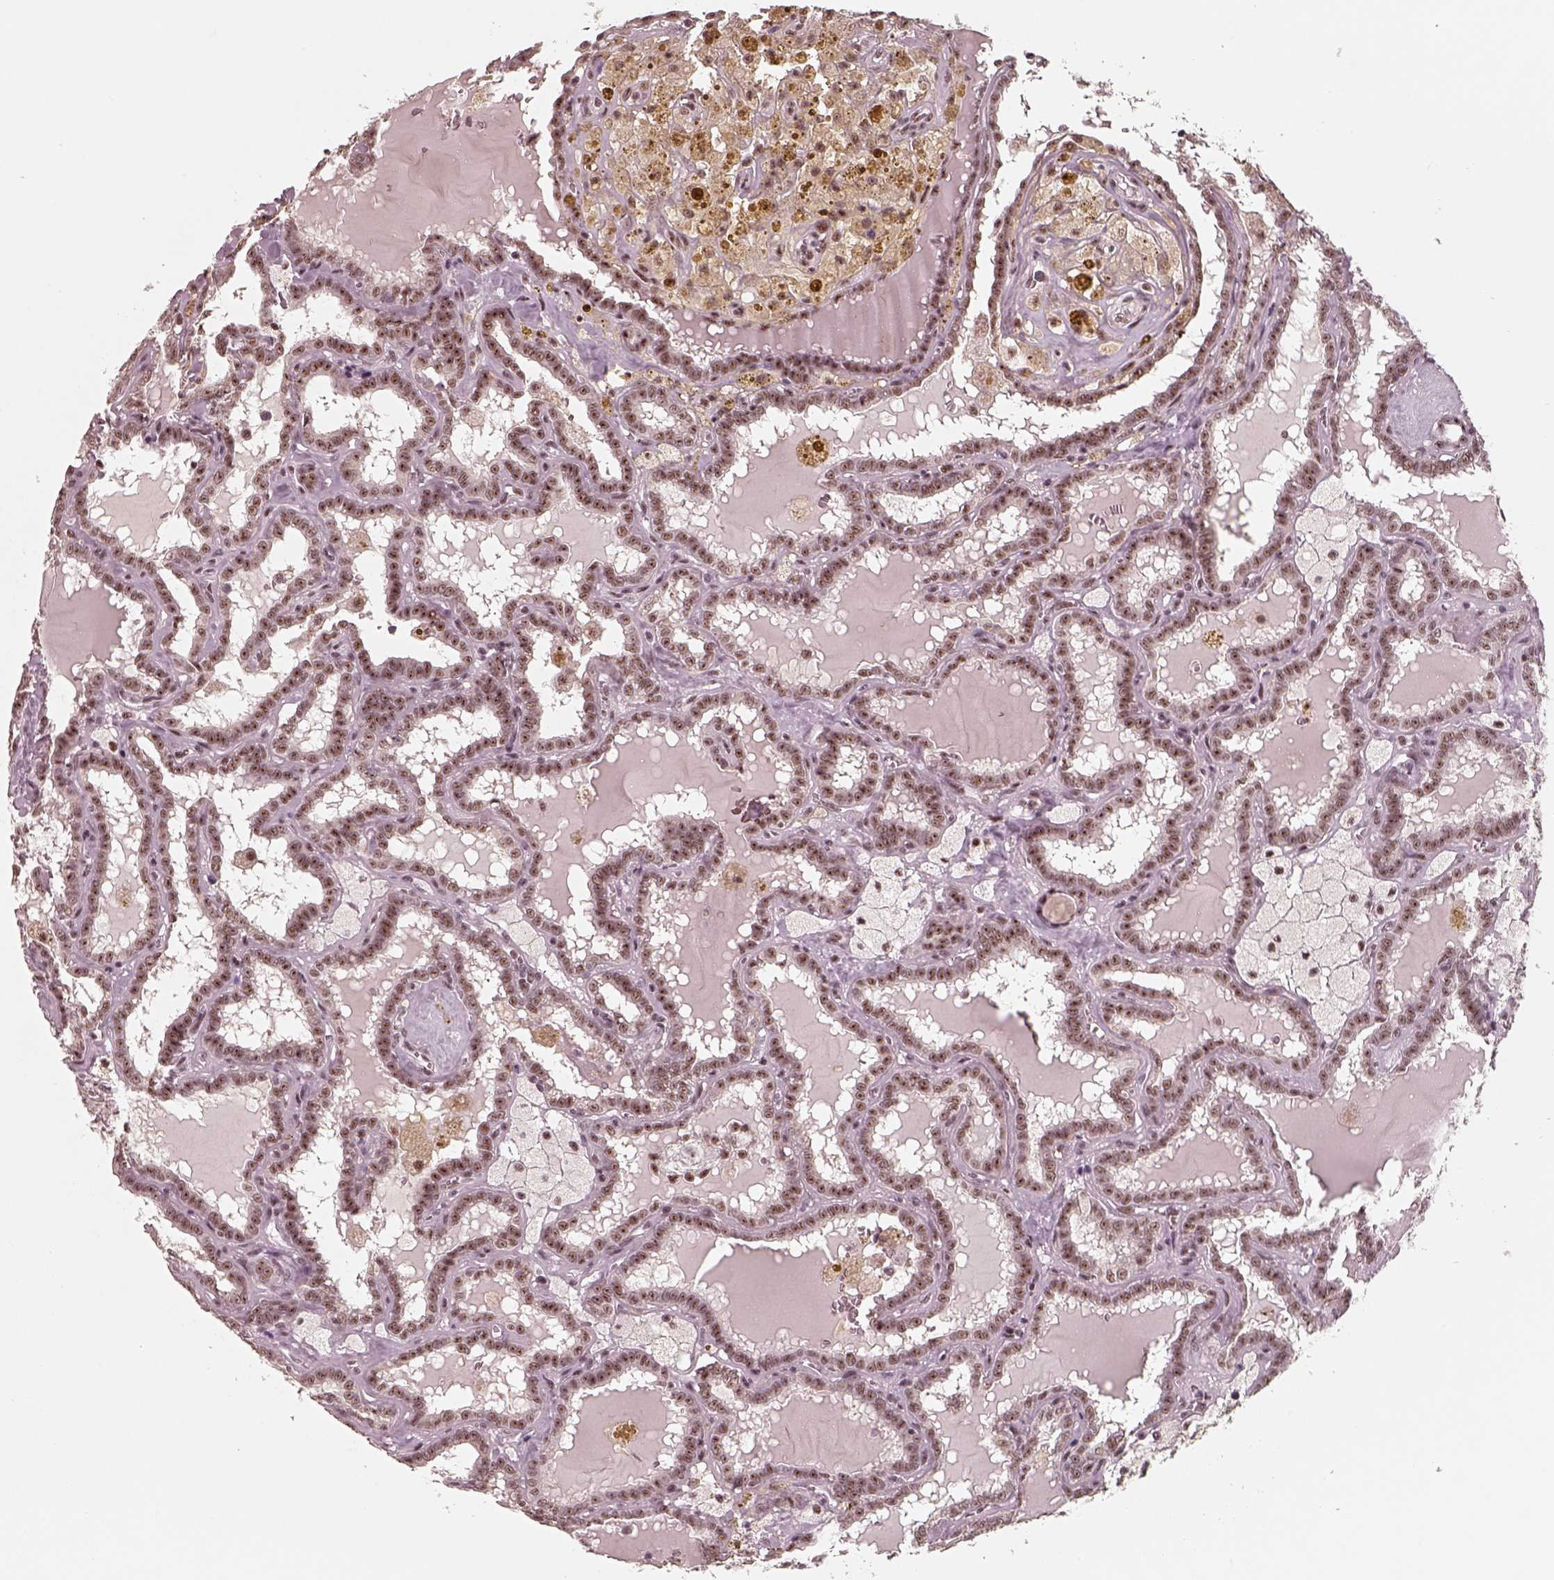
{"staining": {"intensity": "moderate", "quantity": ">75%", "location": "nuclear"}, "tissue": "thyroid cancer", "cell_type": "Tumor cells", "image_type": "cancer", "snomed": [{"axis": "morphology", "description": "Papillary adenocarcinoma, NOS"}, {"axis": "topography", "description": "Thyroid gland"}], "caption": "IHC micrograph of neoplastic tissue: human thyroid cancer stained using IHC reveals medium levels of moderate protein expression localized specifically in the nuclear of tumor cells, appearing as a nuclear brown color.", "gene": "ATXN7L3", "patient": {"sex": "female", "age": 39}}